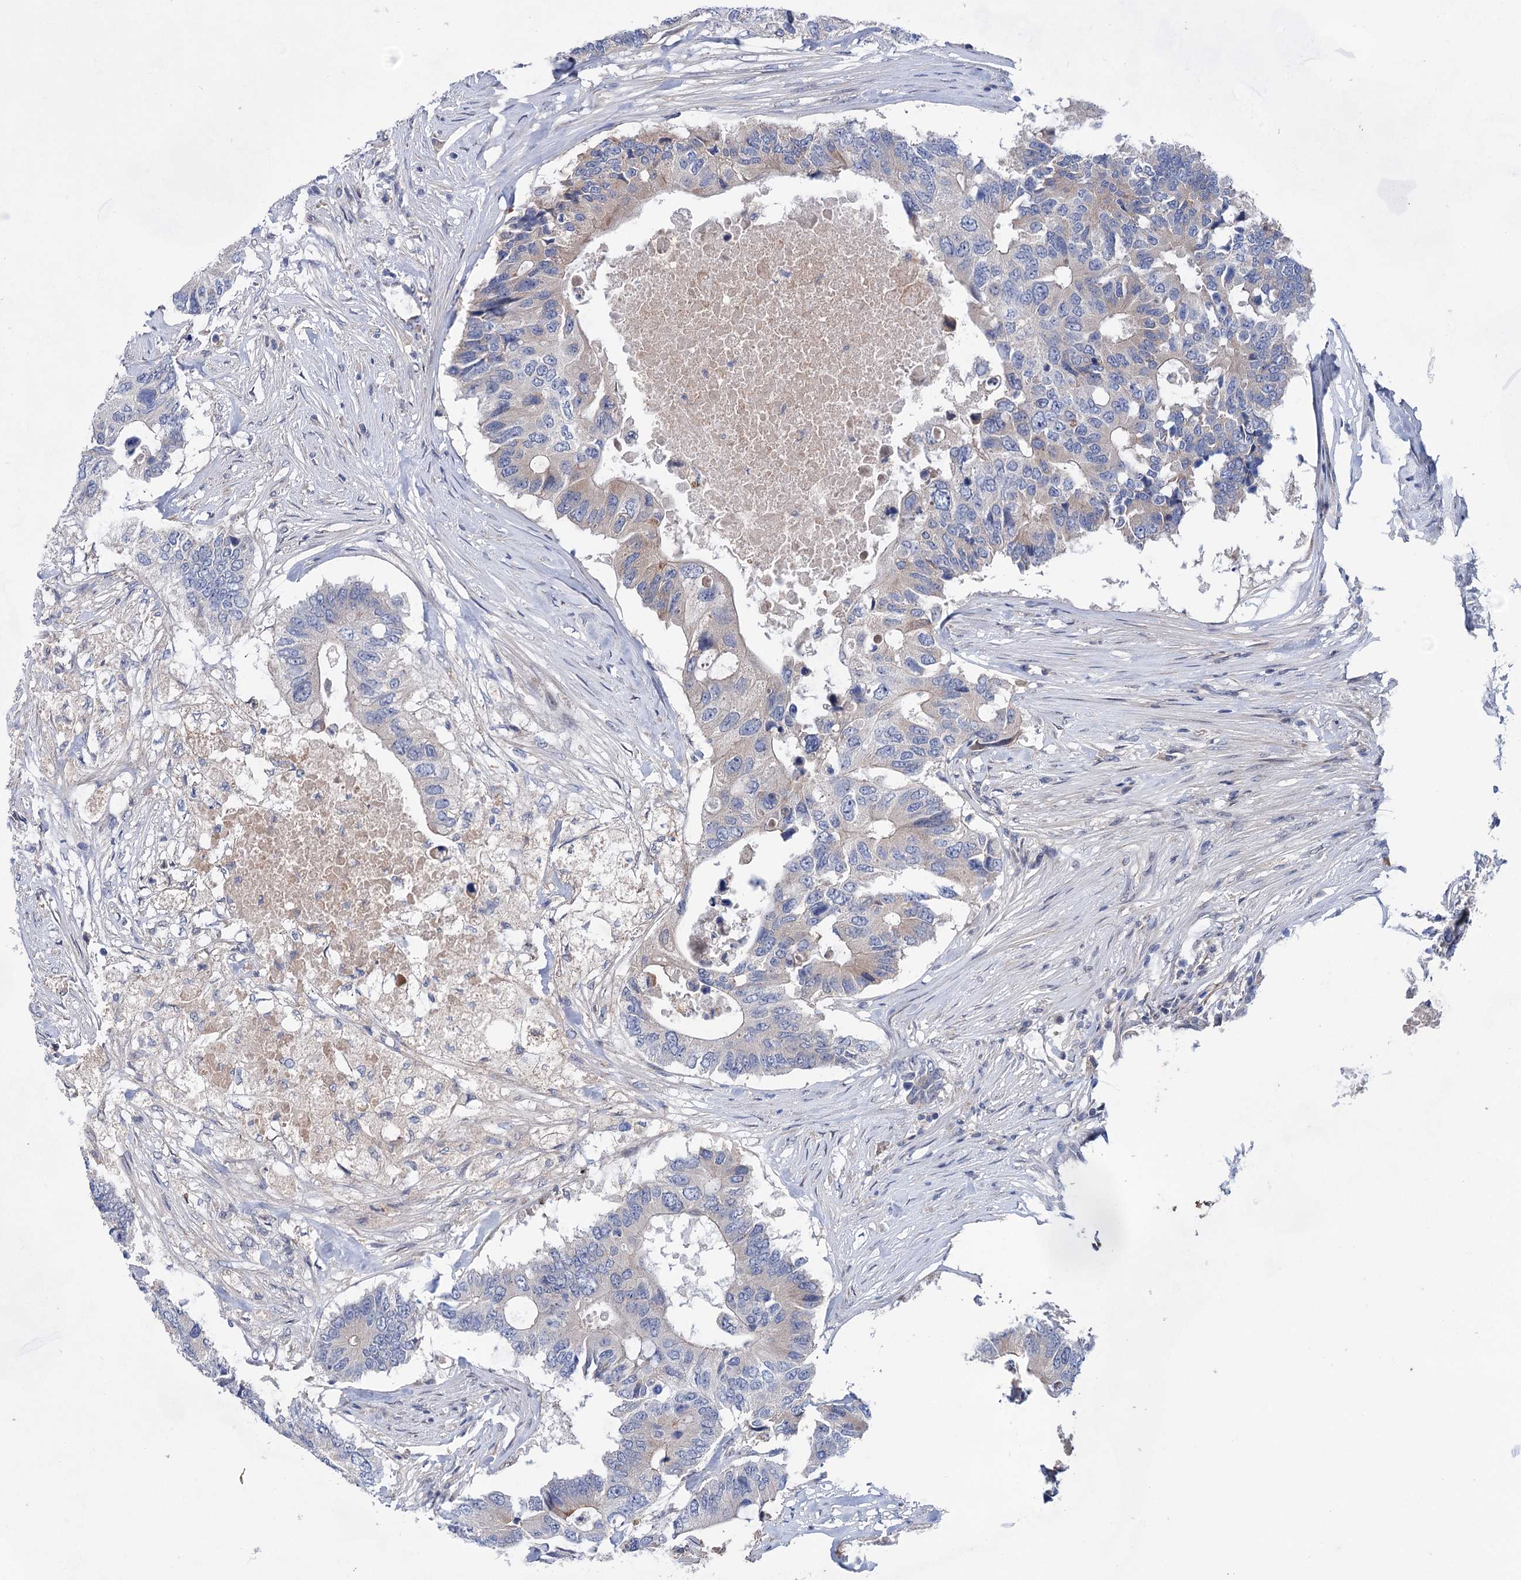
{"staining": {"intensity": "negative", "quantity": "none", "location": "none"}, "tissue": "colorectal cancer", "cell_type": "Tumor cells", "image_type": "cancer", "snomed": [{"axis": "morphology", "description": "Adenocarcinoma, NOS"}, {"axis": "topography", "description": "Colon"}], "caption": "Tumor cells are negative for protein expression in human adenocarcinoma (colorectal). (DAB immunohistochemistry (IHC) with hematoxylin counter stain).", "gene": "MORN3", "patient": {"sex": "male", "age": 71}}